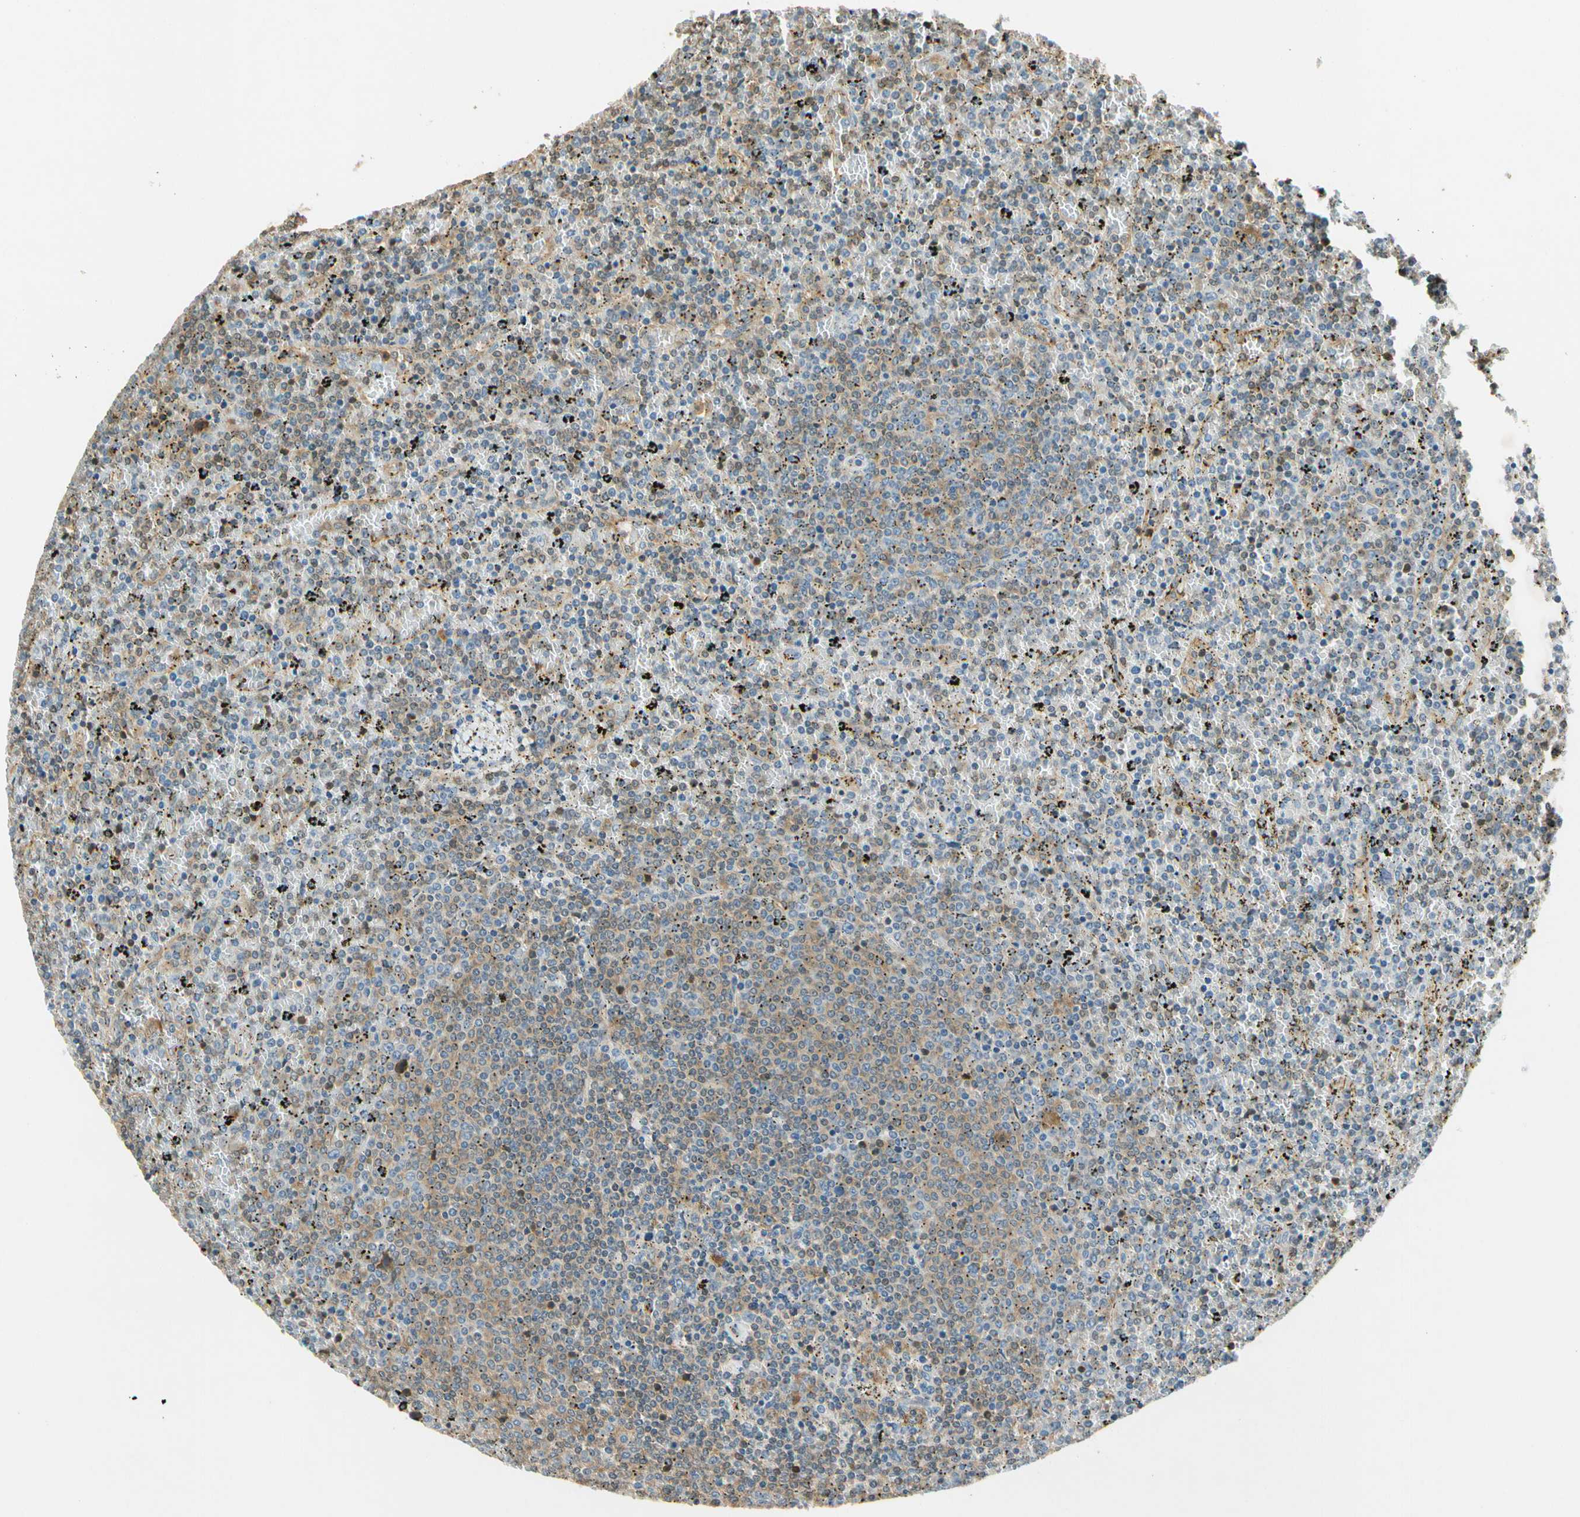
{"staining": {"intensity": "weak", "quantity": ">75%", "location": "cytoplasmic/membranous"}, "tissue": "lymphoma", "cell_type": "Tumor cells", "image_type": "cancer", "snomed": [{"axis": "morphology", "description": "Malignant lymphoma, non-Hodgkin's type, Low grade"}, {"axis": "topography", "description": "Spleen"}], "caption": "This is a photomicrograph of immunohistochemistry (IHC) staining of lymphoma, which shows weak expression in the cytoplasmic/membranous of tumor cells.", "gene": "EIF1AX", "patient": {"sex": "female", "age": 77}}